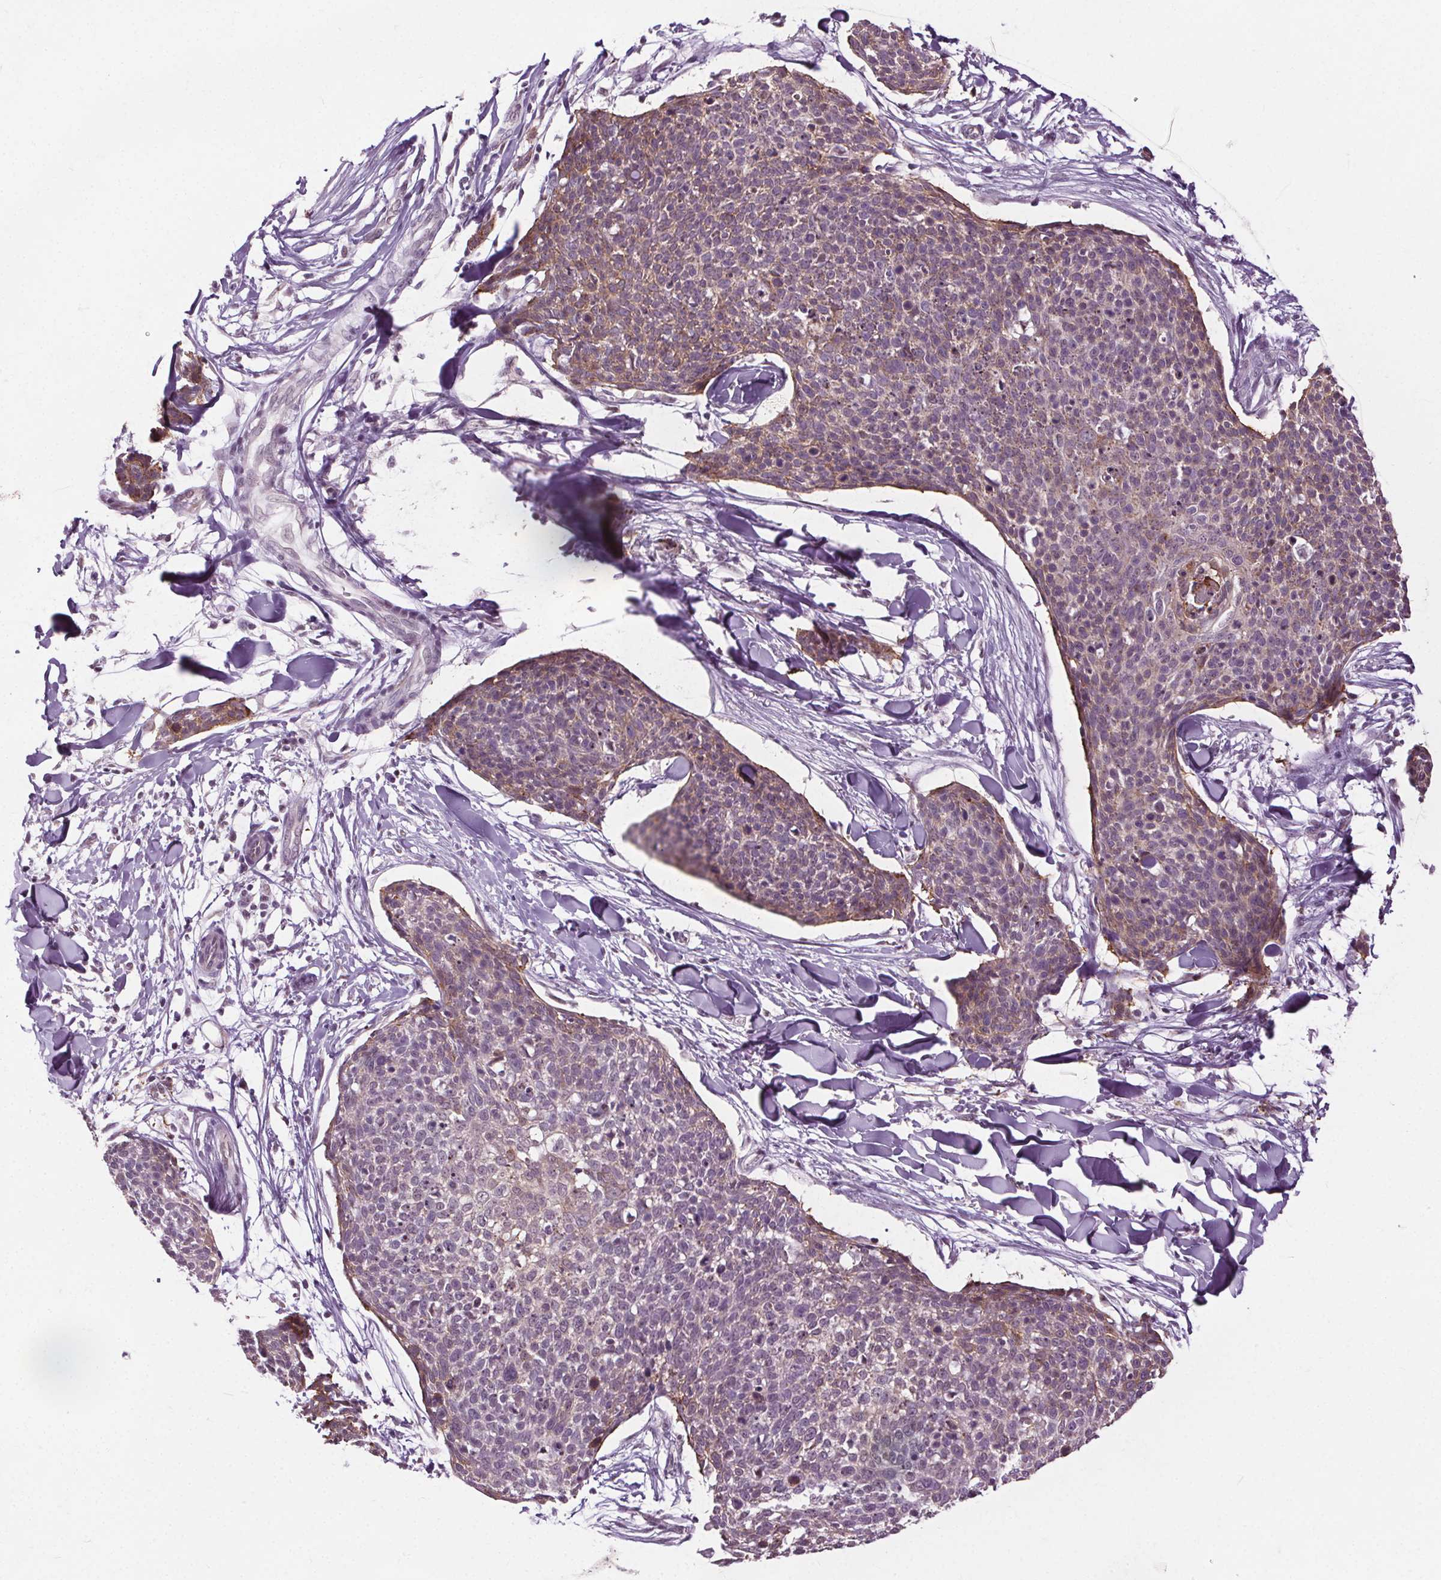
{"staining": {"intensity": "weak", "quantity": "<25%", "location": "cytoplasmic/membranous"}, "tissue": "skin cancer", "cell_type": "Tumor cells", "image_type": "cancer", "snomed": [{"axis": "morphology", "description": "Squamous cell carcinoma, NOS"}, {"axis": "topography", "description": "Skin"}, {"axis": "topography", "description": "Vulva"}], "caption": "This histopathology image is of skin cancer stained with immunohistochemistry (IHC) to label a protein in brown with the nuclei are counter-stained blue. There is no staining in tumor cells.", "gene": "CEBPA", "patient": {"sex": "female", "age": 75}}